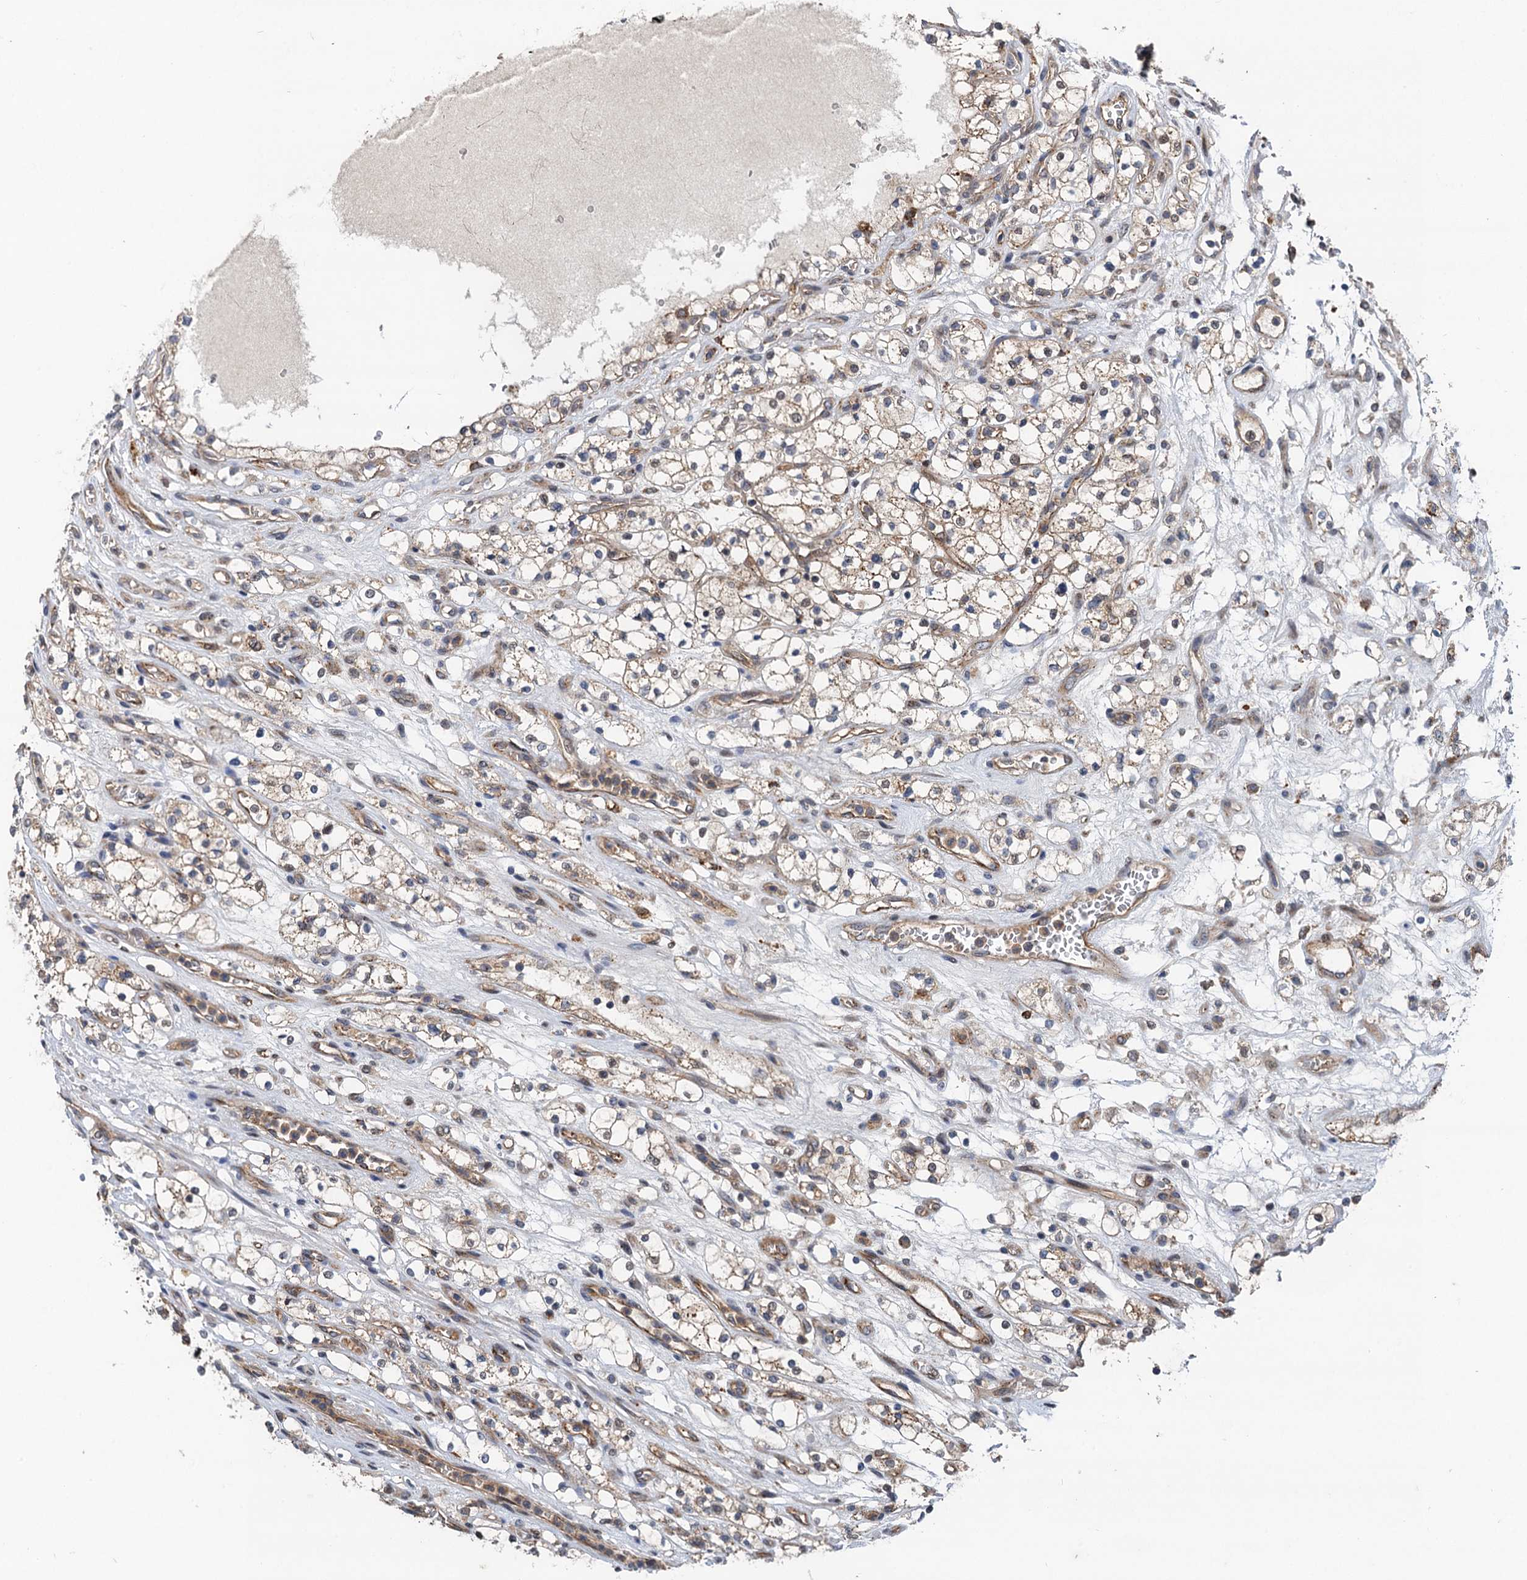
{"staining": {"intensity": "weak", "quantity": "<25%", "location": "cytoplasmic/membranous"}, "tissue": "renal cancer", "cell_type": "Tumor cells", "image_type": "cancer", "snomed": [{"axis": "morphology", "description": "Adenocarcinoma, NOS"}, {"axis": "topography", "description": "Kidney"}], "caption": "Renal cancer stained for a protein using immunohistochemistry (IHC) exhibits no expression tumor cells.", "gene": "NLRP10", "patient": {"sex": "female", "age": 69}}